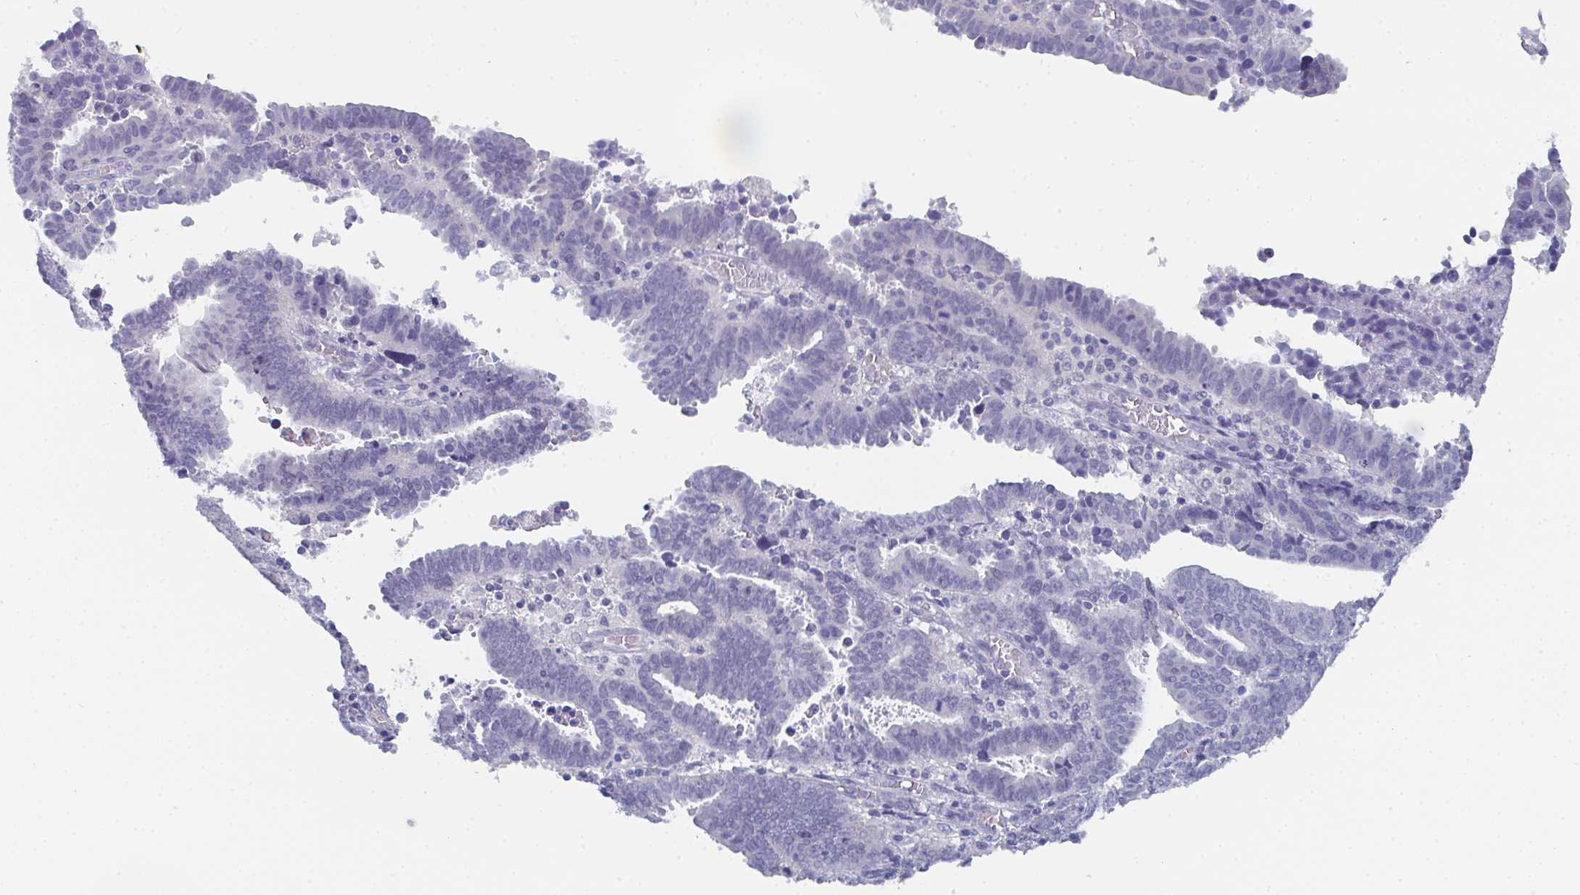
{"staining": {"intensity": "negative", "quantity": "none", "location": "none"}, "tissue": "endometrial cancer", "cell_type": "Tumor cells", "image_type": "cancer", "snomed": [{"axis": "morphology", "description": "Adenocarcinoma, NOS"}, {"axis": "topography", "description": "Uterus"}], "caption": "An immunohistochemistry (IHC) histopathology image of endometrial adenocarcinoma is shown. There is no staining in tumor cells of endometrial adenocarcinoma. (DAB IHC visualized using brightfield microscopy, high magnification).", "gene": "DYDC2", "patient": {"sex": "female", "age": 83}}